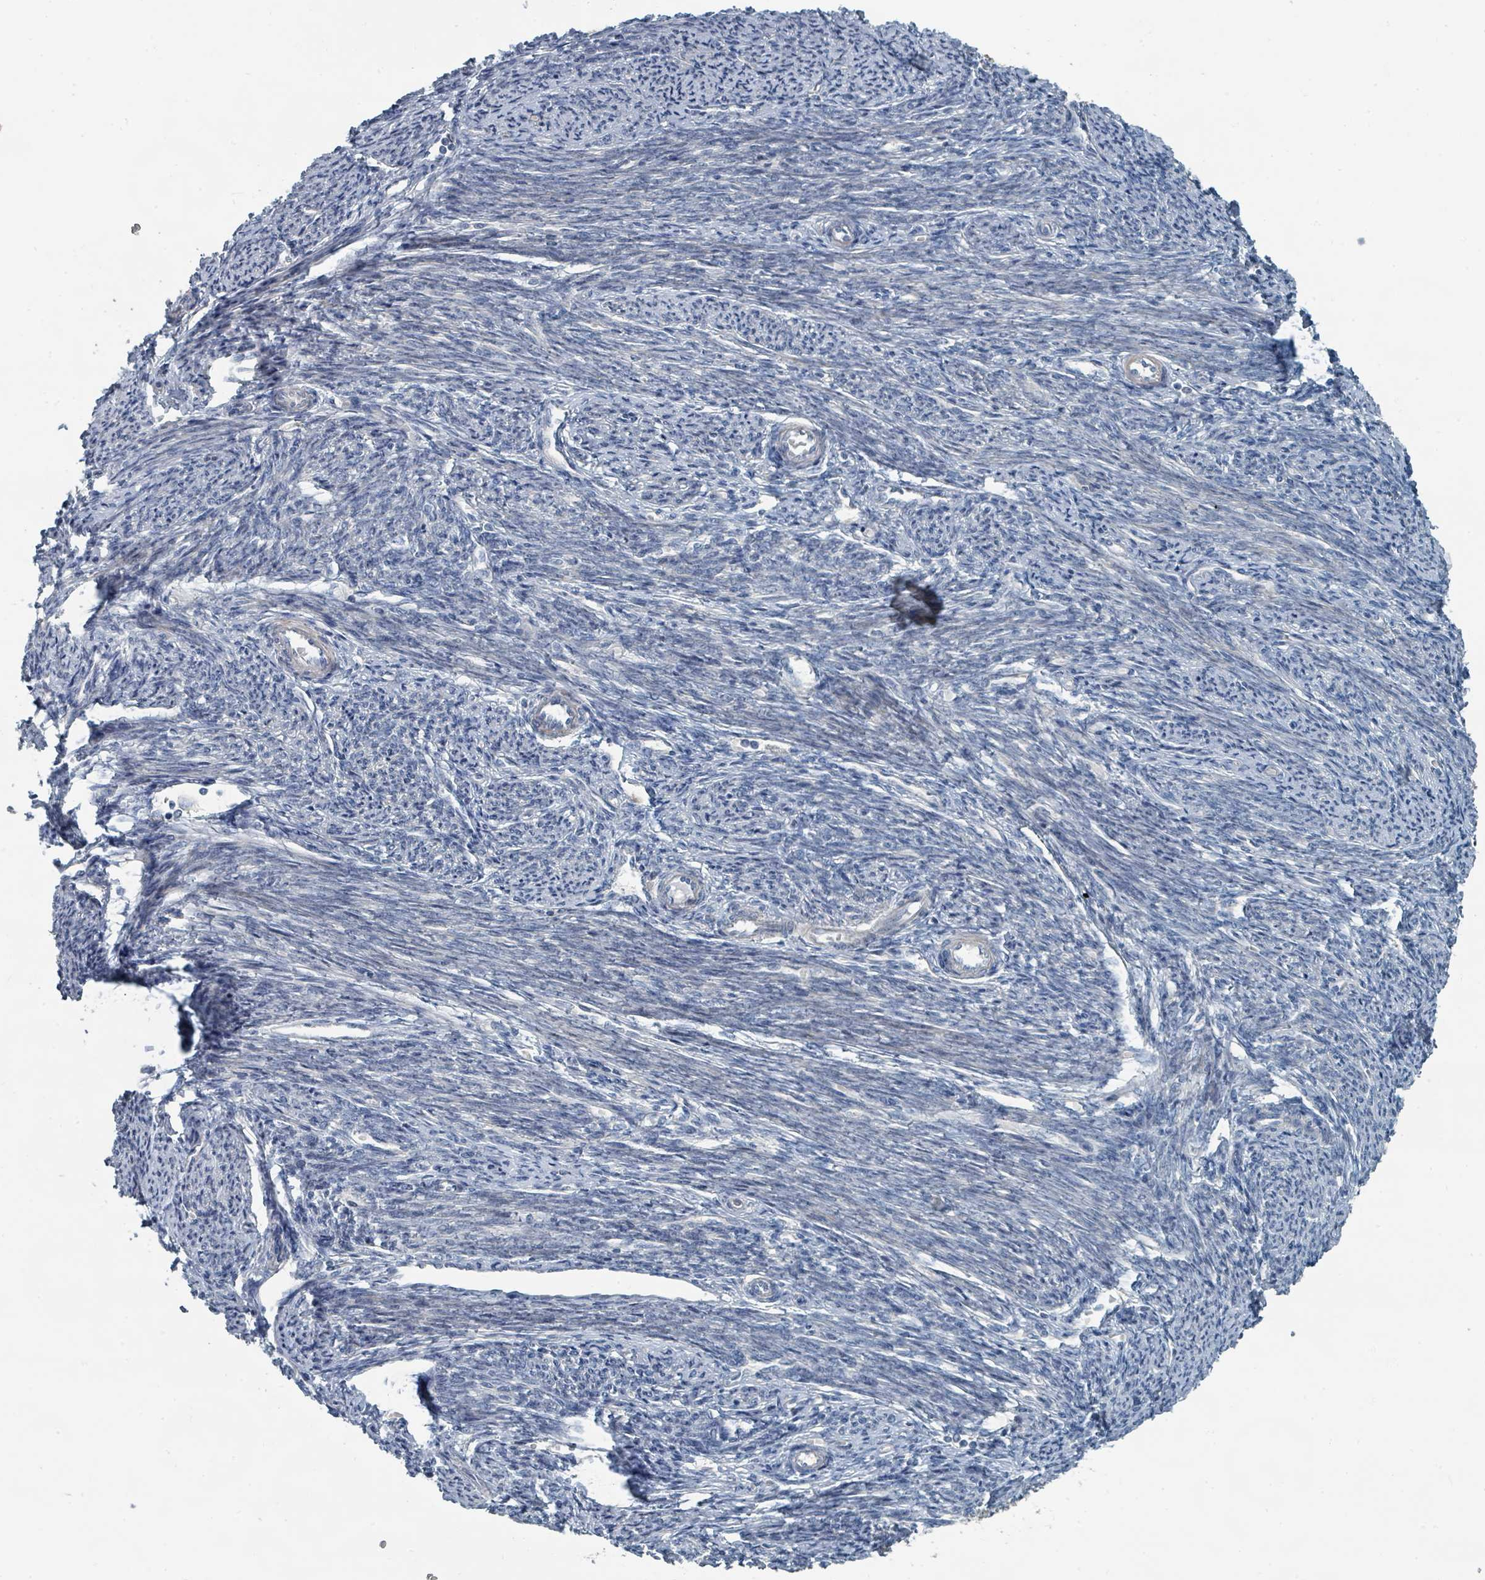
{"staining": {"intensity": "moderate", "quantity": "25%-75%", "location": "cytoplasmic/membranous"}, "tissue": "smooth muscle", "cell_type": "Smooth muscle cells", "image_type": "normal", "snomed": [{"axis": "morphology", "description": "Normal tissue, NOS"}, {"axis": "topography", "description": "Smooth muscle"}, {"axis": "topography", "description": "Uterus"}], "caption": "Brown immunohistochemical staining in benign smooth muscle shows moderate cytoplasmic/membranous expression in about 25%-75% of smooth muscle cells.", "gene": "SLC44A5", "patient": {"sex": "female", "age": 59}}